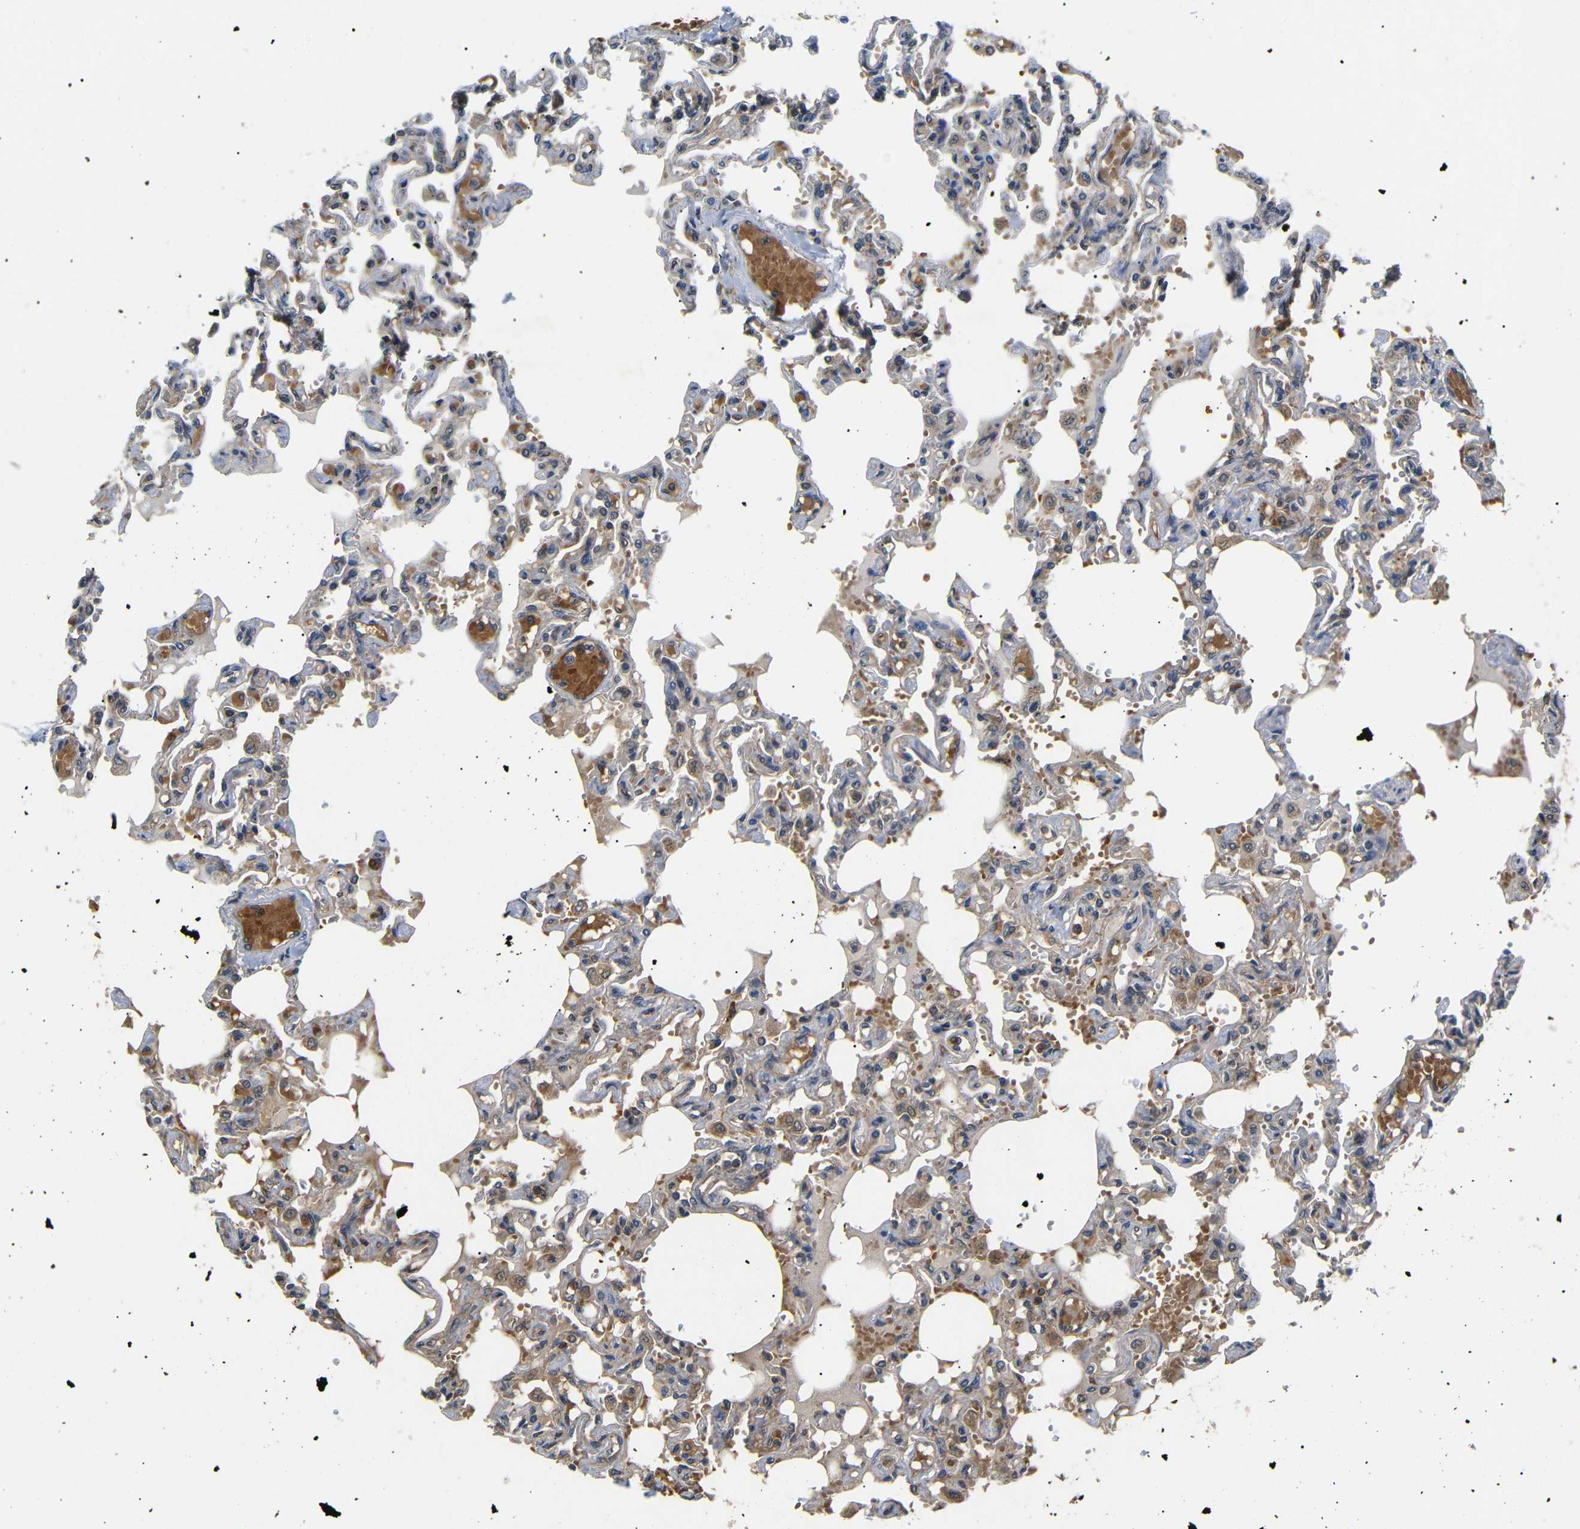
{"staining": {"intensity": "moderate", "quantity": "25%-75%", "location": "cytoplasmic/membranous"}, "tissue": "lung", "cell_type": "Alveolar cells", "image_type": "normal", "snomed": [{"axis": "morphology", "description": "Normal tissue, NOS"}, {"axis": "topography", "description": "Lung"}], "caption": "IHC image of normal lung: human lung stained using immunohistochemistry (IHC) displays medium levels of moderate protein expression localized specifically in the cytoplasmic/membranous of alveolar cells, appearing as a cytoplasmic/membranous brown color.", "gene": "DDR1", "patient": {"sex": "male", "age": 21}}